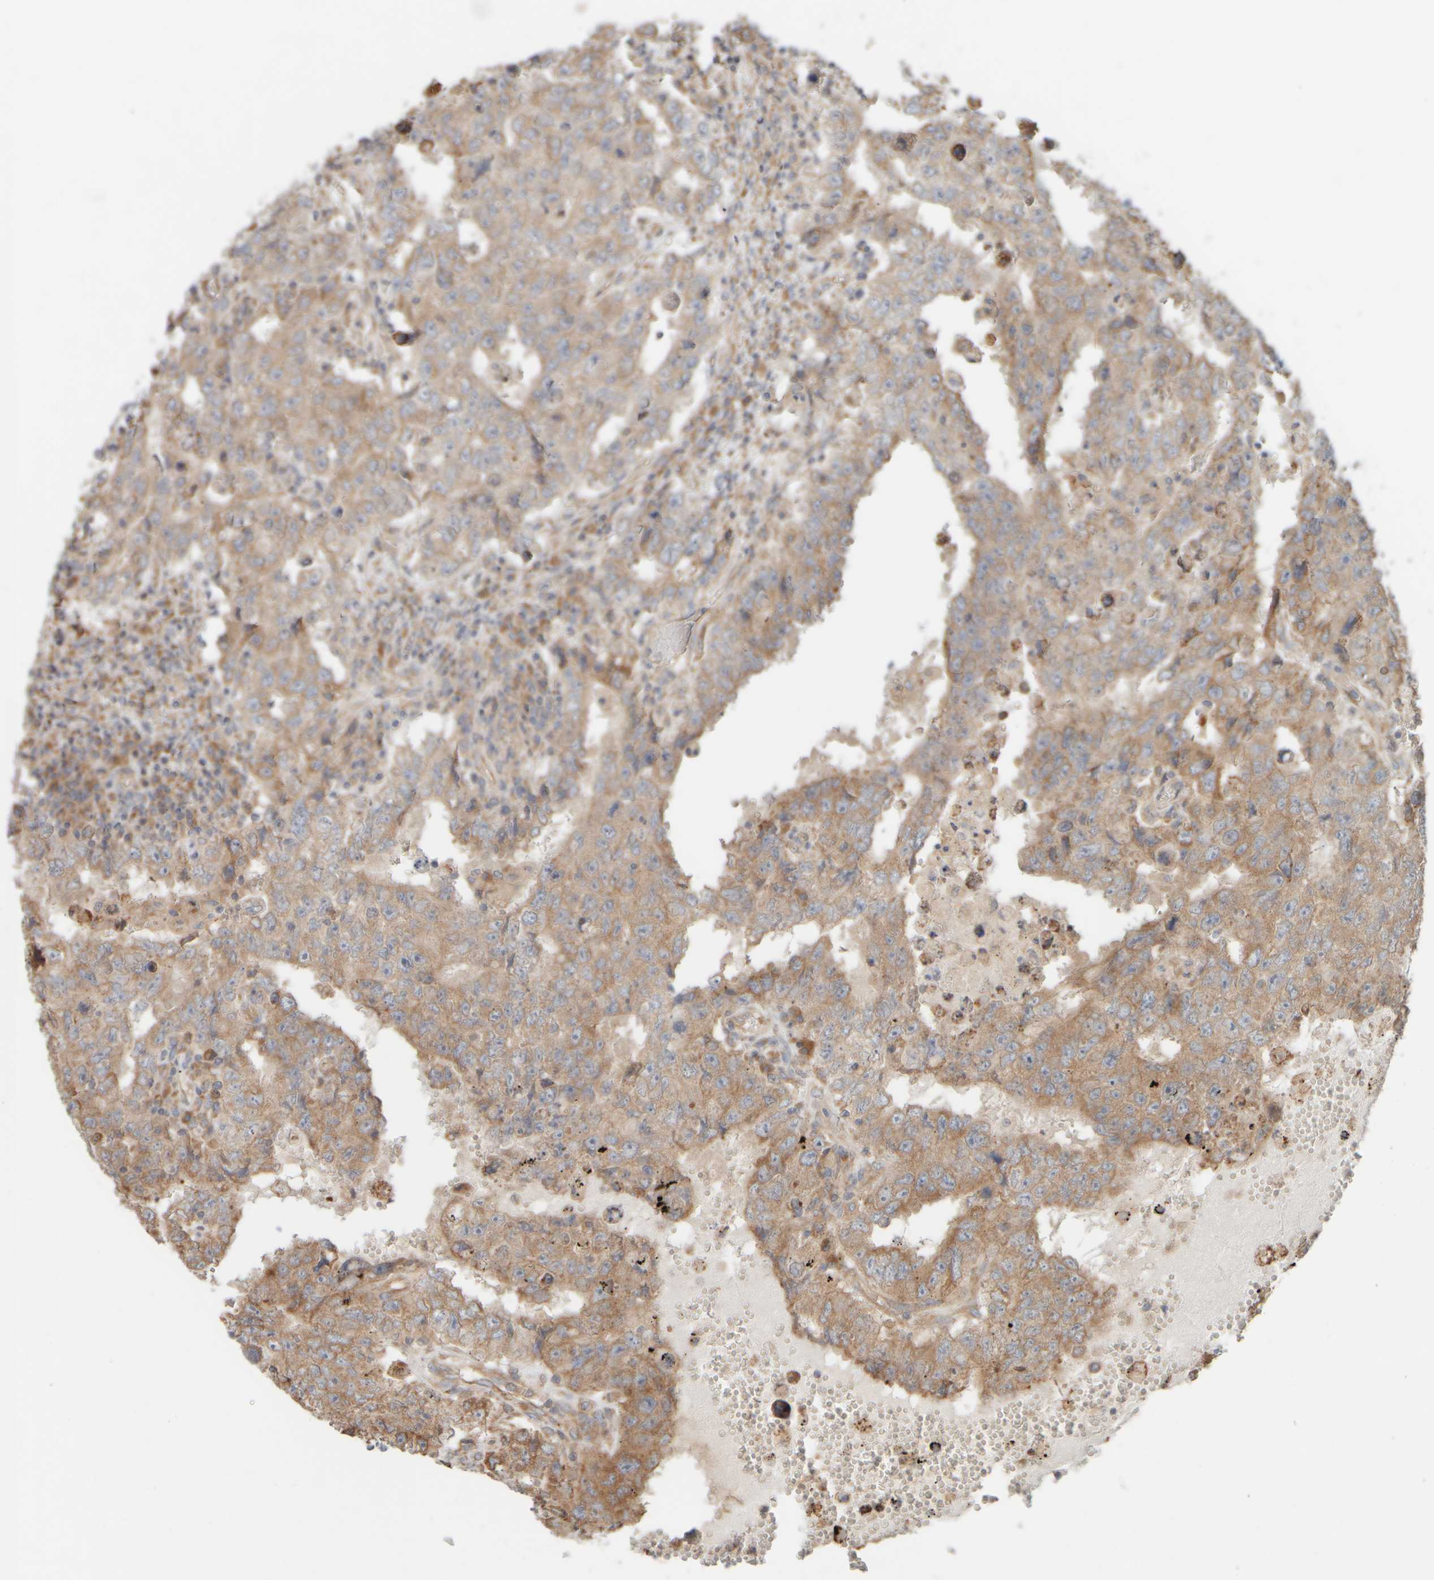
{"staining": {"intensity": "moderate", "quantity": ">75%", "location": "cytoplasmic/membranous"}, "tissue": "testis cancer", "cell_type": "Tumor cells", "image_type": "cancer", "snomed": [{"axis": "morphology", "description": "Carcinoma, Embryonal, NOS"}, {"axis": "topography", "description": "Testis"}], "caption": "A photomicrograph of testis cancer (embryonal carcinoma) stained for a protein displays moderate cytoplasmic/membranous brown staining in tumor cells. (brown staining indicates protein expression, while blue staining denotes nuclei).", "gene": "EIF2B3", "patient": {"sex": "male", "age": 26}}